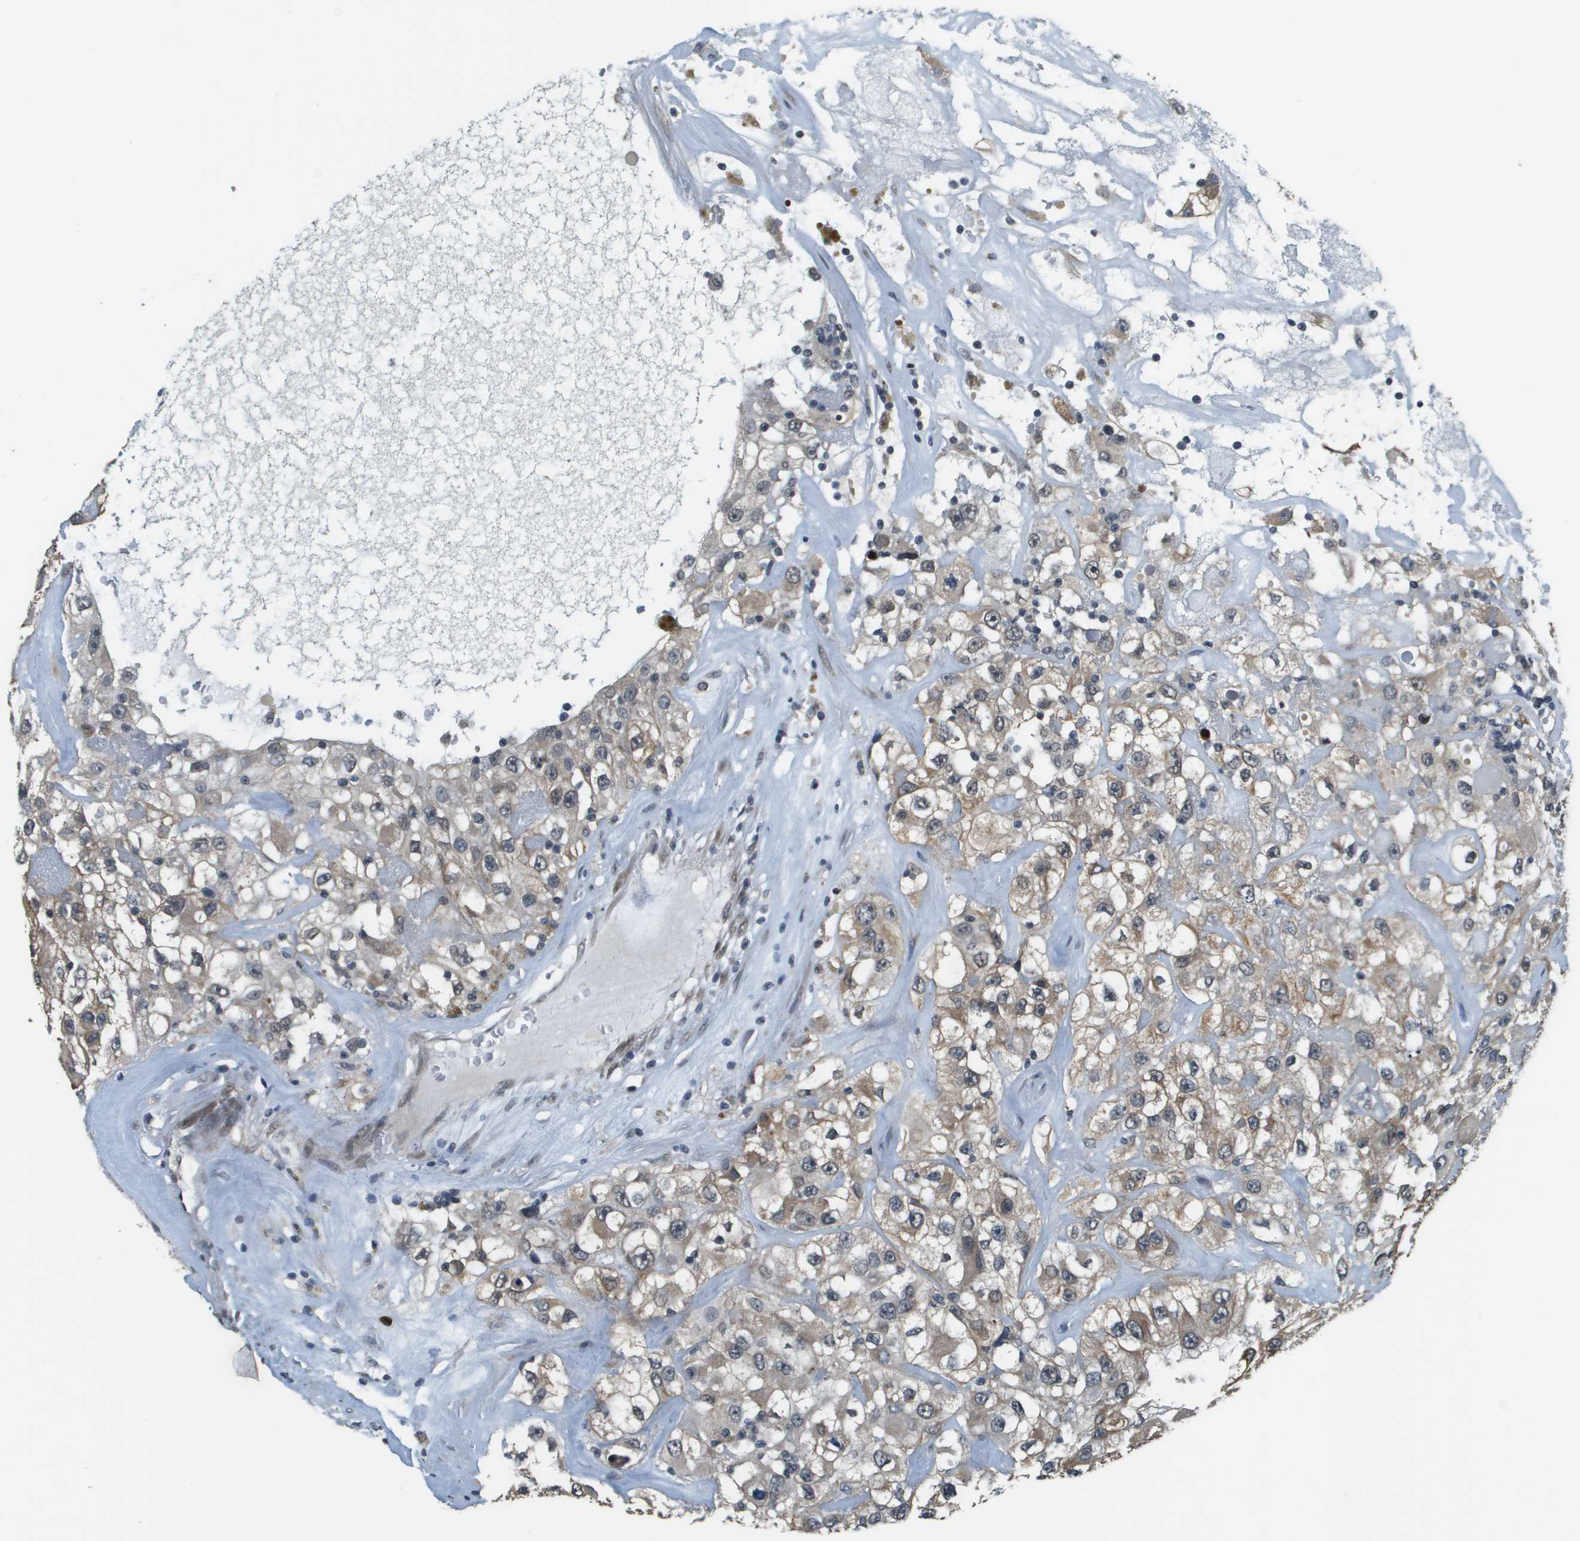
{"staining": {"intensity": "weak", "quantity": ">75%", "location": "cytoplasmic/membranous"}, "tissue": "renal cancer", "cell_type": "Tumor cells", "image_type": "cancer", "snomed": [{"axis": "morphology", "description": "Adenocarcinoma, NOS"}, {"axis": "topography", "description": "Kidney"}], "caption": "DAB (3,3'-diaminobenzidine) immunohistochemical staining of renal adenocarcinoma displays weak cytoplasmic/membranous protein positivity in approximately >75% of tumor cells. (DAB IHC with brightfield microscopy, high magnification).", "gene": "FANCC", "patient": {"sex": "female", "age": 52}}